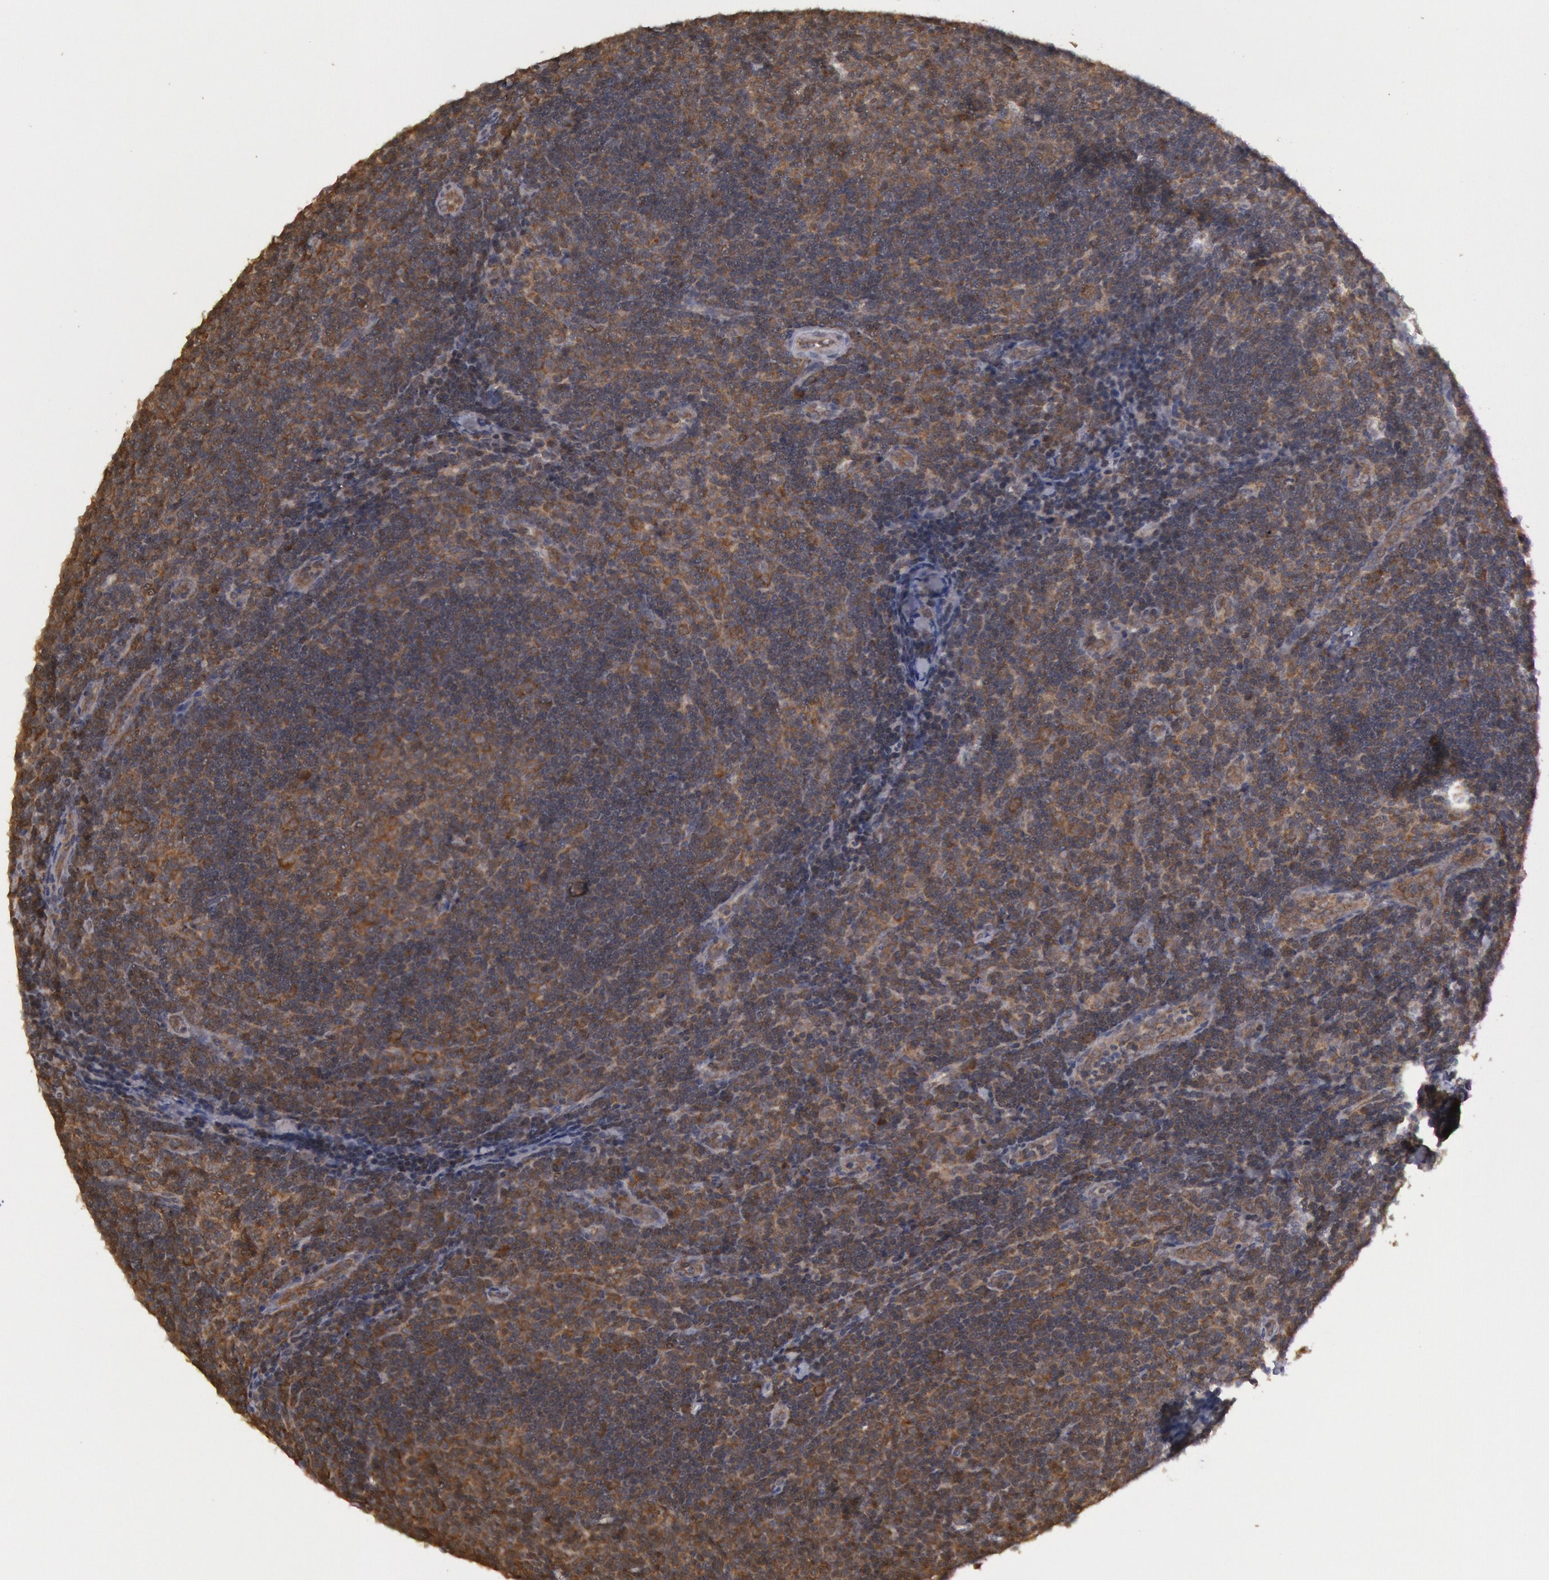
{"staining": {"intensity": "moderate", "quantity": "25%-75%", "location": "cytoplasmic/membranous,nuclear"}, "tissue": "lymphoma", "cell_type": "Tumor cells", "image_type": "cancer", "snomed": [{"axis": "morphology", "description": "Malignant lymphoma, non-Hodgkin's type, Low grade"}, {"axis": "topography", "description": "Lymph node"}], "caption": "Lymphoma stained with a brown dye reveals moderate cytoplasmic/membranous and nuclear positive positivity in approximately 25%-75% of tumor cells.", "gene": "USP14", "patient": {"sex": "male", "age": 49}}